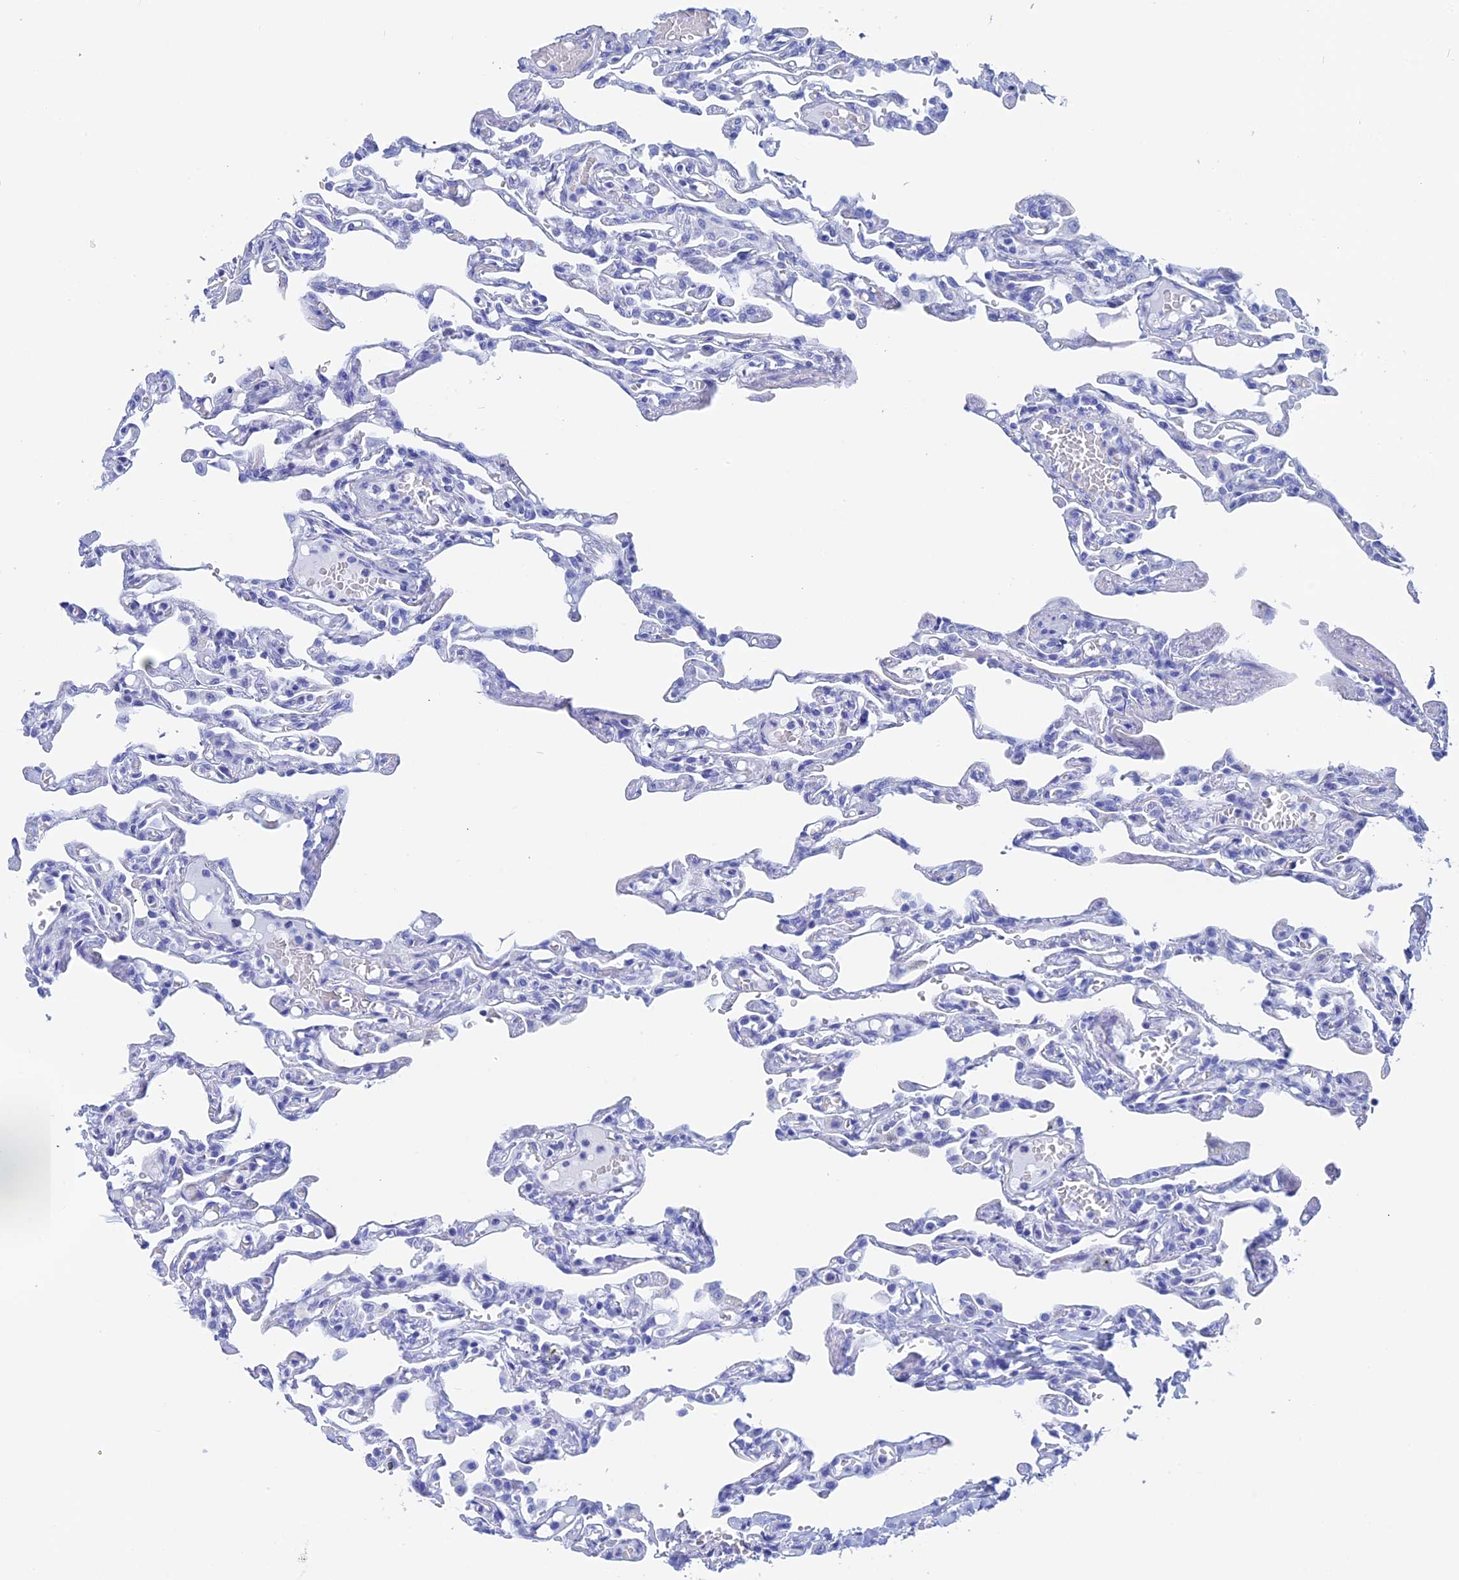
{"staining": {"intensity": "negative", "quantity": "none", "location": "none"}, "tissue": "lung", "cell_type": "Alveolar cells", "image_type": "normal", "snomed": [{"axis": "morphology", "description": "Normal tissue, NOS"}, {"axis": "topography", "description": "Lung"}], "caption": "DAB (3,3'-diaminobenzidine) immunohistochemical staining of unremarkable lung displays no significant expression in alveolar cells. The staining was performed using DAB (3,3'-diaminobenzidine) to visualize the protein expression in brown, while the nuclei were stained in blue with hematoxylin (Magnification: 20x).", "gene": "TEX101", "patient": {"sex": "male", "age": 21}}